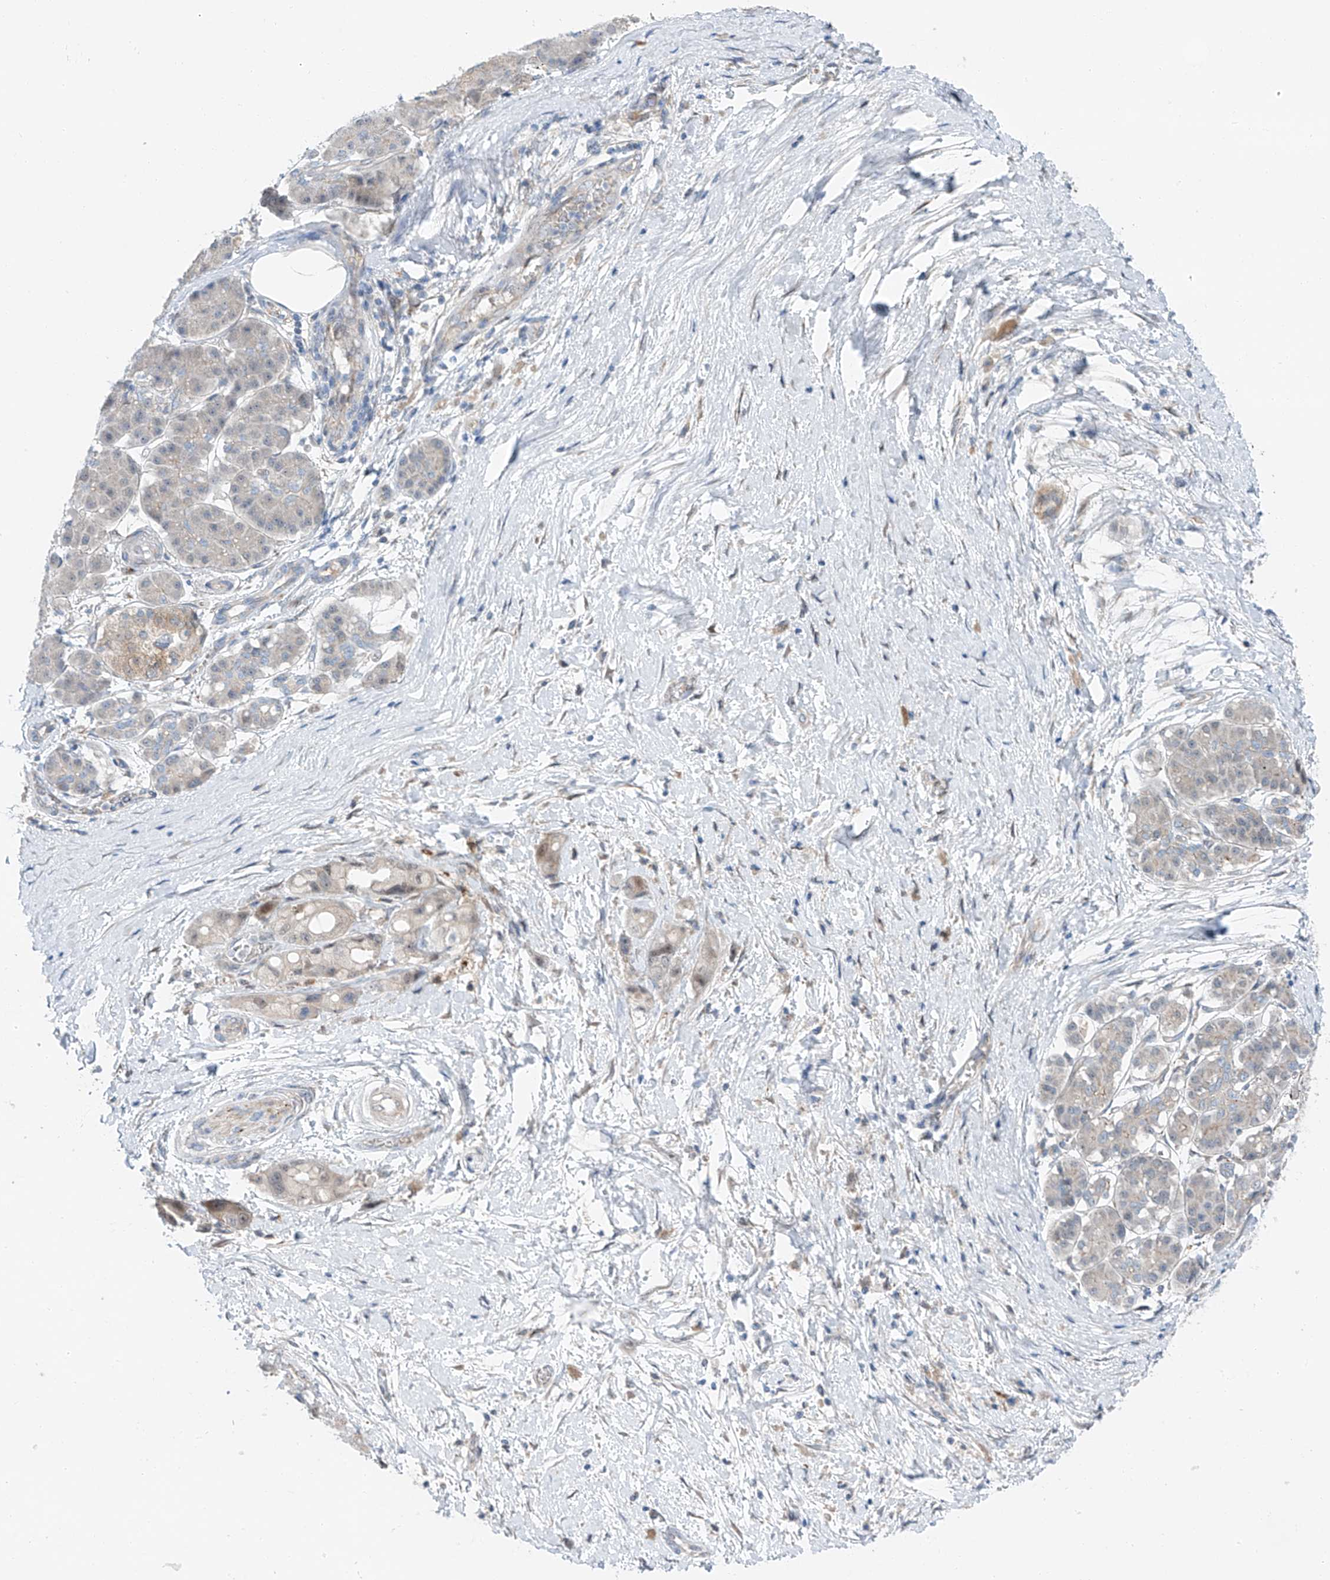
{"staining": {"intensity": "negative", "quantity": "none", "location": "none"}, "tissue": "pancreatic cancer", "cell_type": "Tumor cells", "image_type": "cancer", "snomed": [{"axis": "morphology", "description": "Normal tissue, NOS"}, {"axis": "morphology", "description": "Adenocarcinoma, NOS"}, {"axis": "topography", "description": "Pancreas"}], "caption": "Tumor cells are negative for protein expression in human adenocarcinoma (pancreatic).", "gene": "CLDND1", "patient": {"sex": "female", "age": 68}}